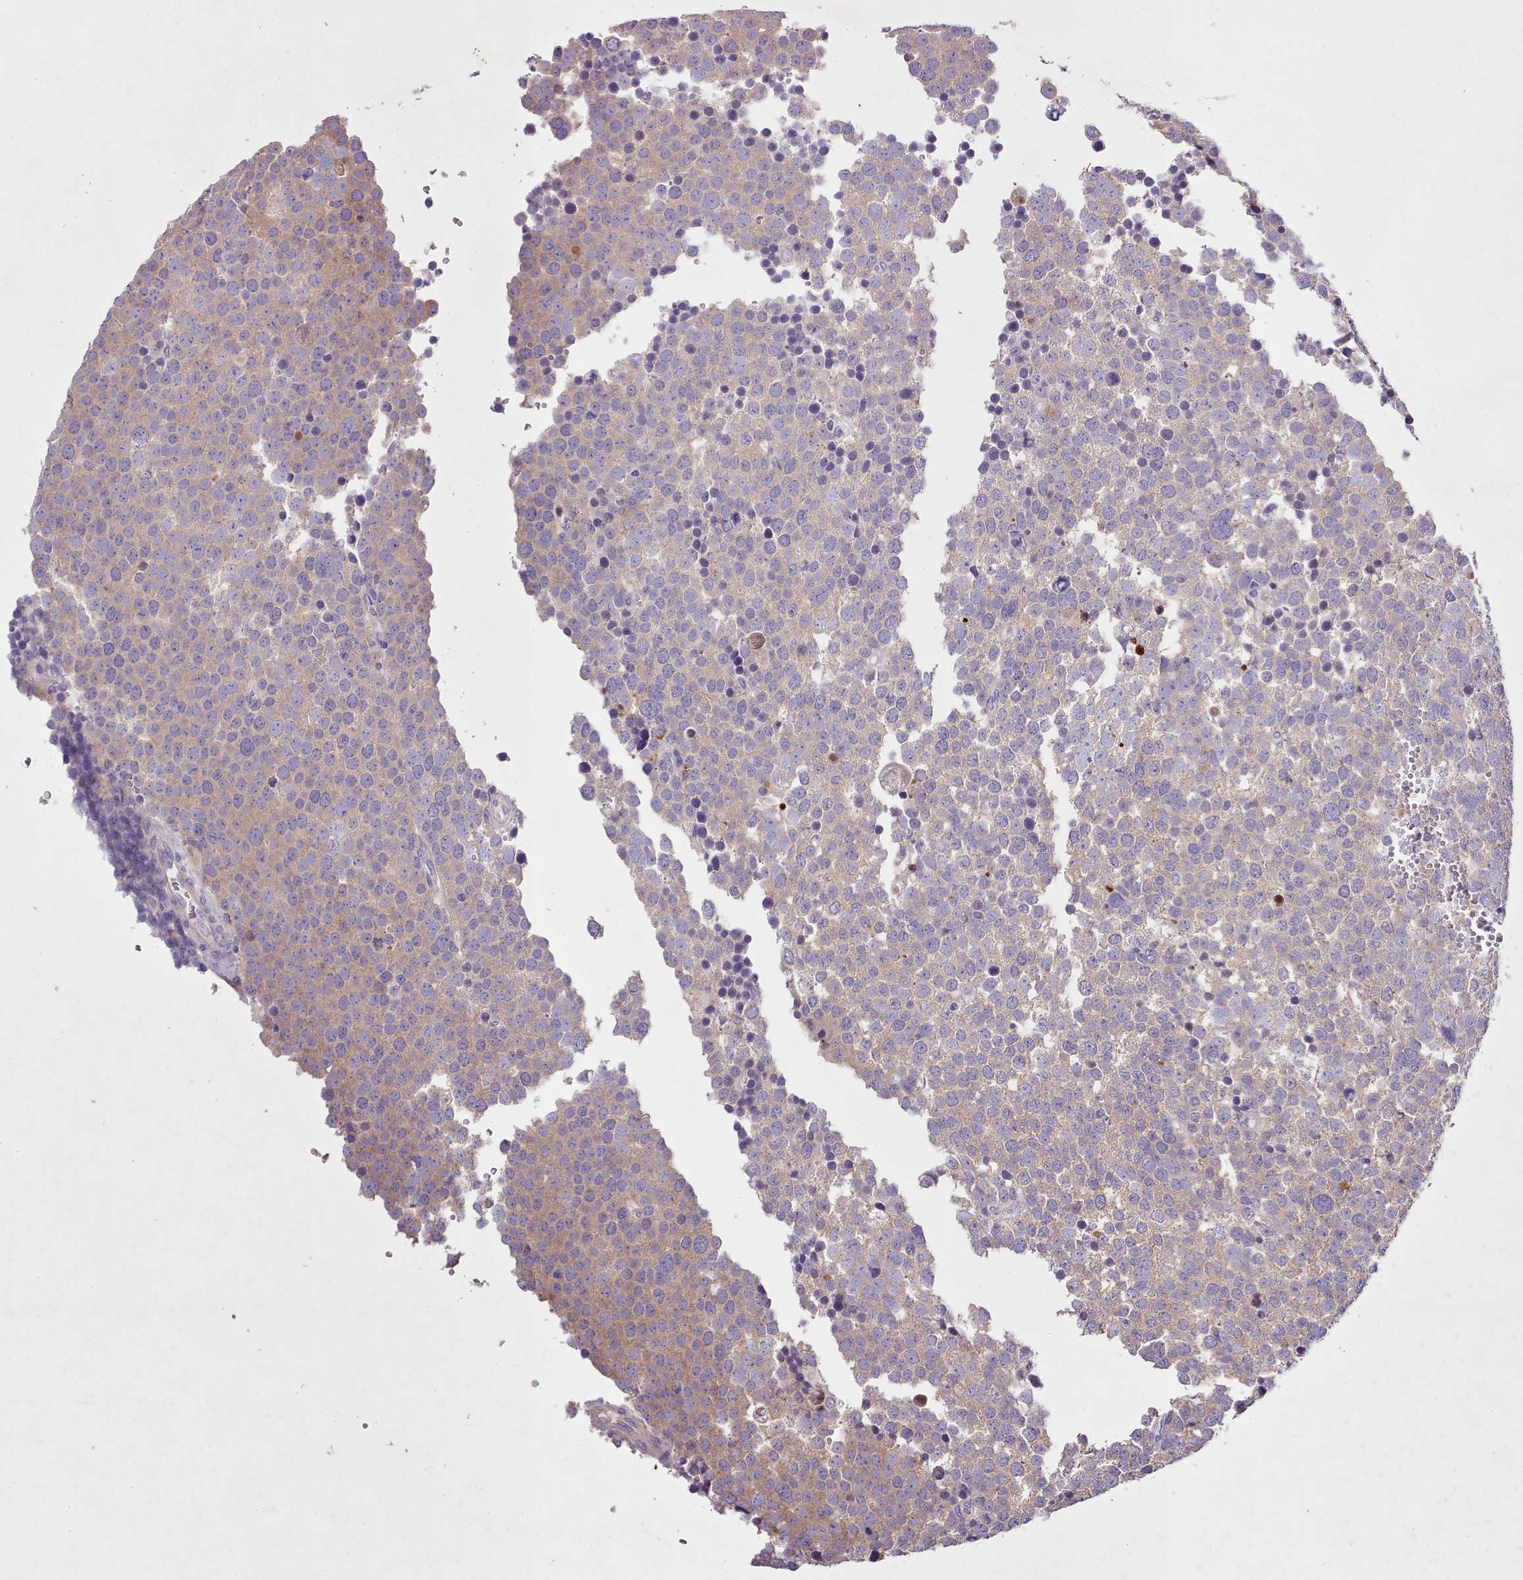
{"staining": {"intensity": "moderate", "quantity": "25%-75%", "location": "cytoplasmic/membranous"}, "tissue": "testis cancer", "cell_type": "Tumor cells", "image_type": "cancer", "snomed": [{"axis": "morphology", "description": "Seminoma, NOS"}, {"axis": "topography", "description": "Testis"}], "caption": "Testis seminoma stained with a protein marker demonstrates moderate staining in tumor cells.", "gene": "SETX", "patient": {"sex": "male", "age": 71}}